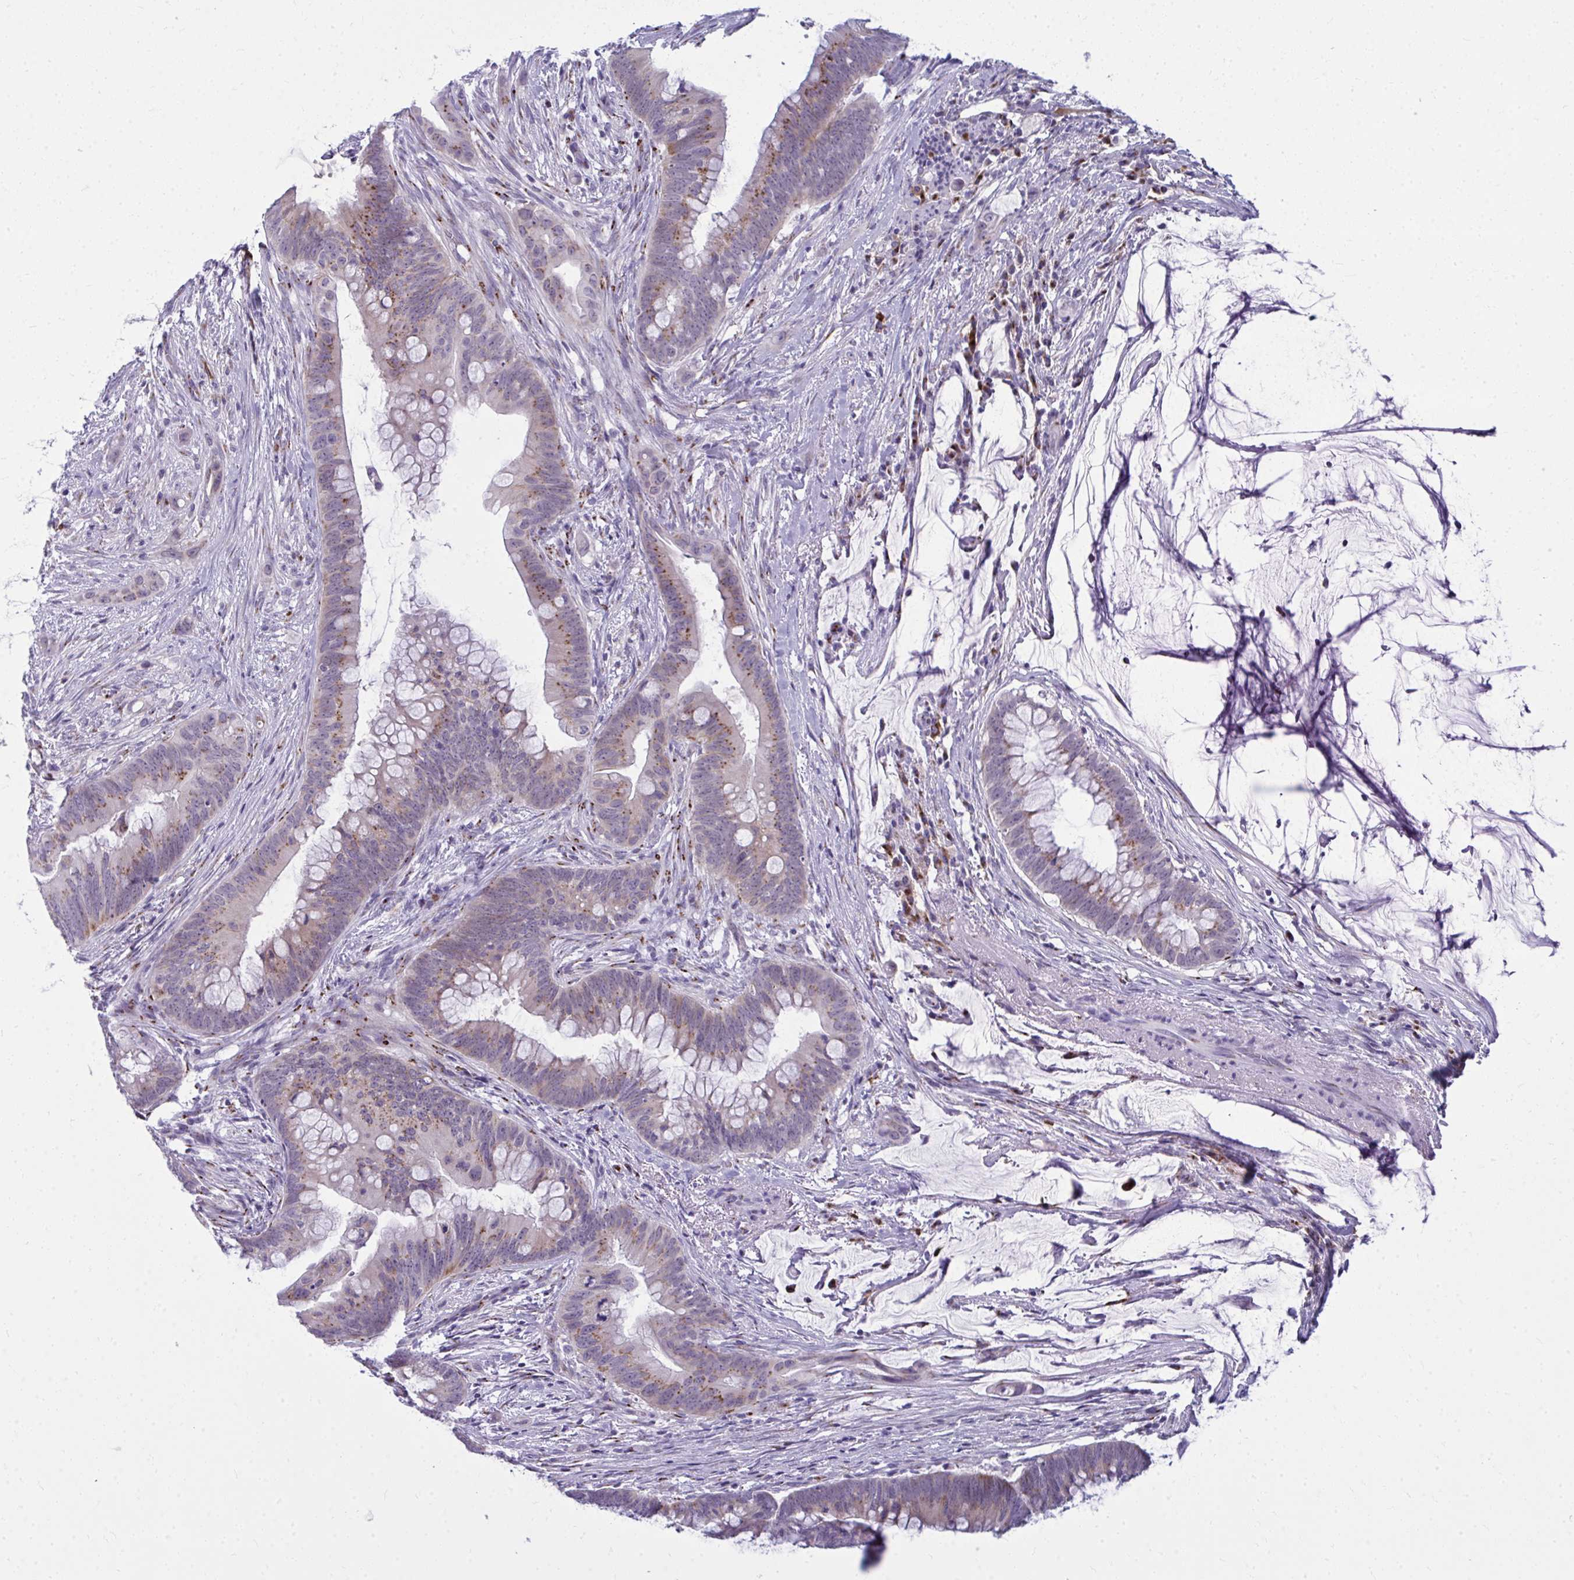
{"staining": {"intensity": "moderate", "quantity": "25%-75%", "location": "cytoplasmic/membranous"}, "tissue": "colorectal cancer", "cell_type": "Tumor cells", "image_type": "cancer", "snomed": [{"axis": "morphology", "description": "Adenocarcinoma, NOS"}, {"axis": "topography", "description": "Colon"}], "caption": "Human colorectal cancer (adenocarcinoma) stained with a protein marker exhibits moderate staining in tumor cells.", "gene": "DTX4", "patient": {"sex": "male", "age": 62}}